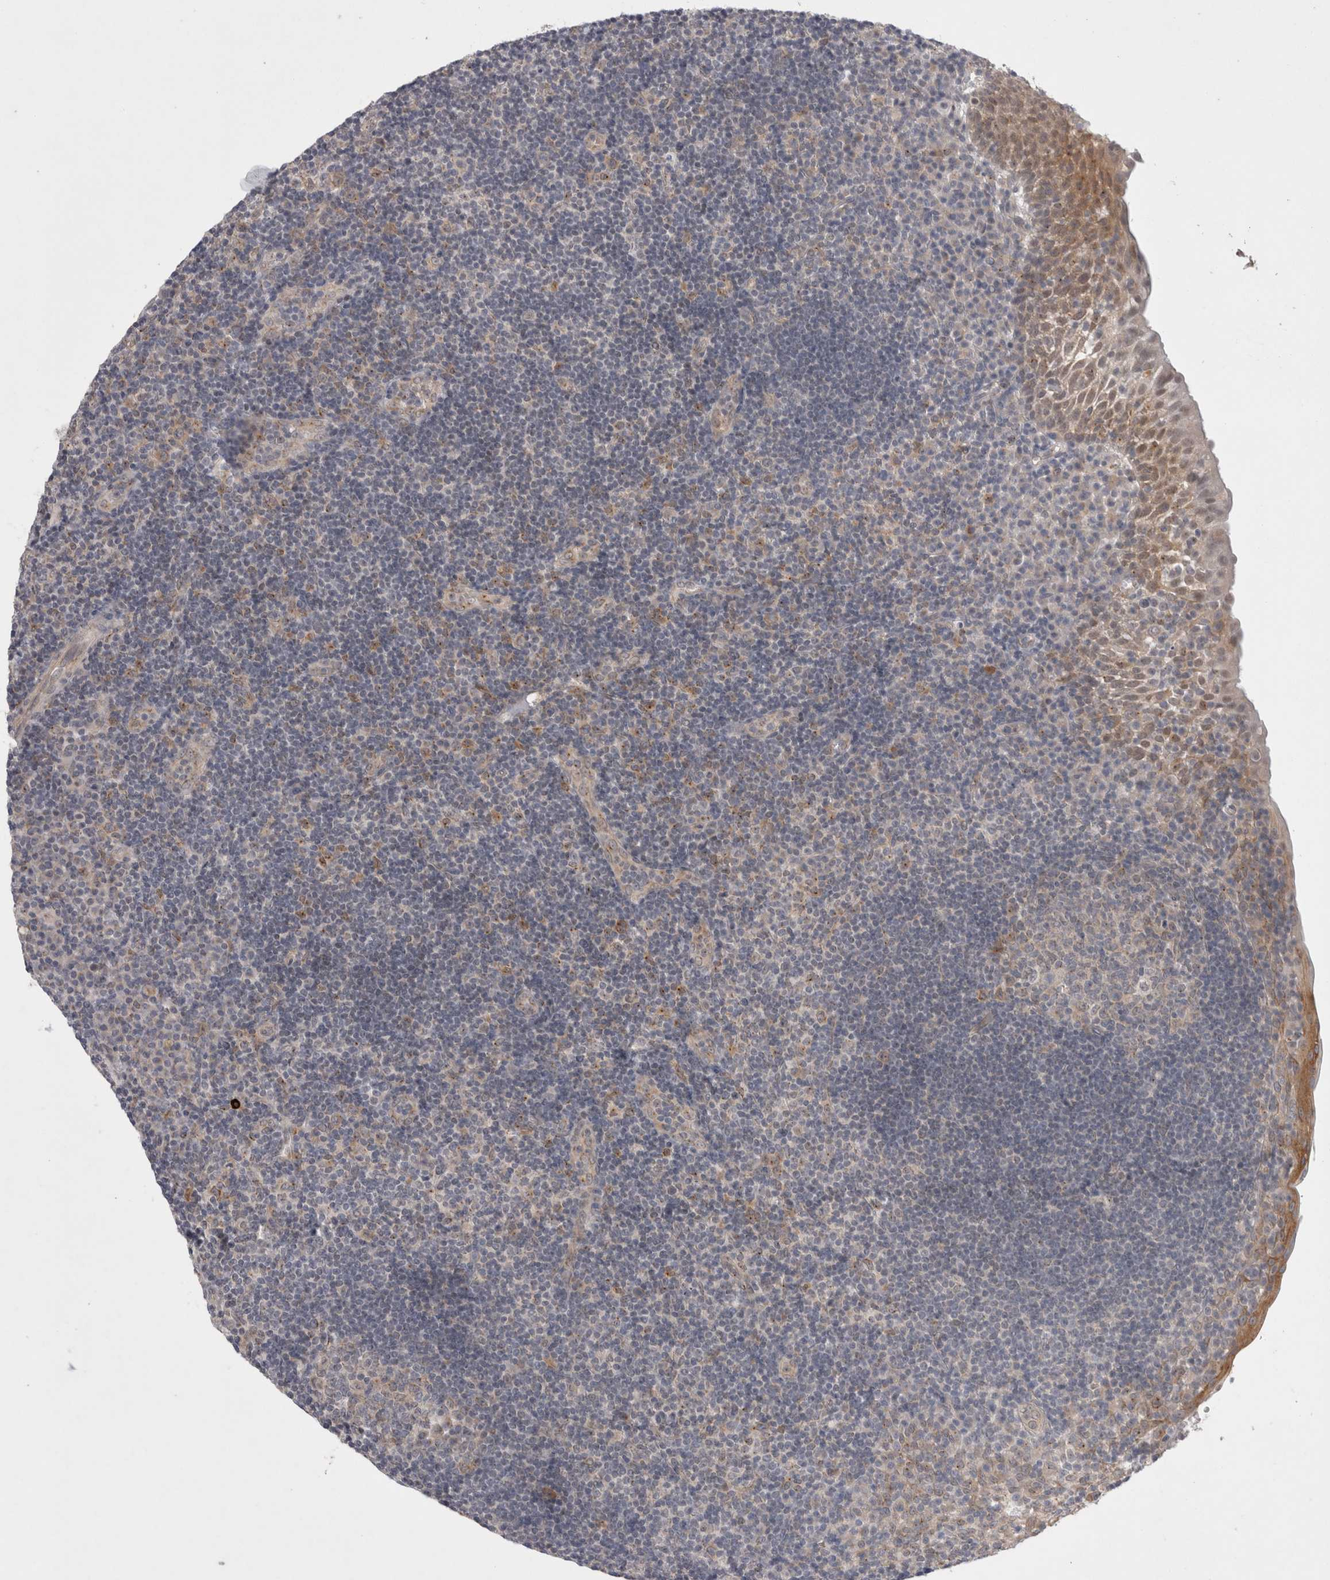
{"staining": {"intensity": "weak", "quantity": "25%-75%", "location": "cytoplasmic/membranous"}, "tissue": "tonsil", "cell_type": "Germinal center cells", "image_type": "normal", "snomed": [{"axis": "morphology", "description": "Normal tissue, NOS"}, {"axis": "topography", "description": "Tonsil"}], "caption": "Weak cytoplasmic/membranous positivity is appreciated in approximately 25%-75% of germinal center cells in benign tonsil.", "gene": "BICD2", "patient": {"sex": "female", "age": 40}}